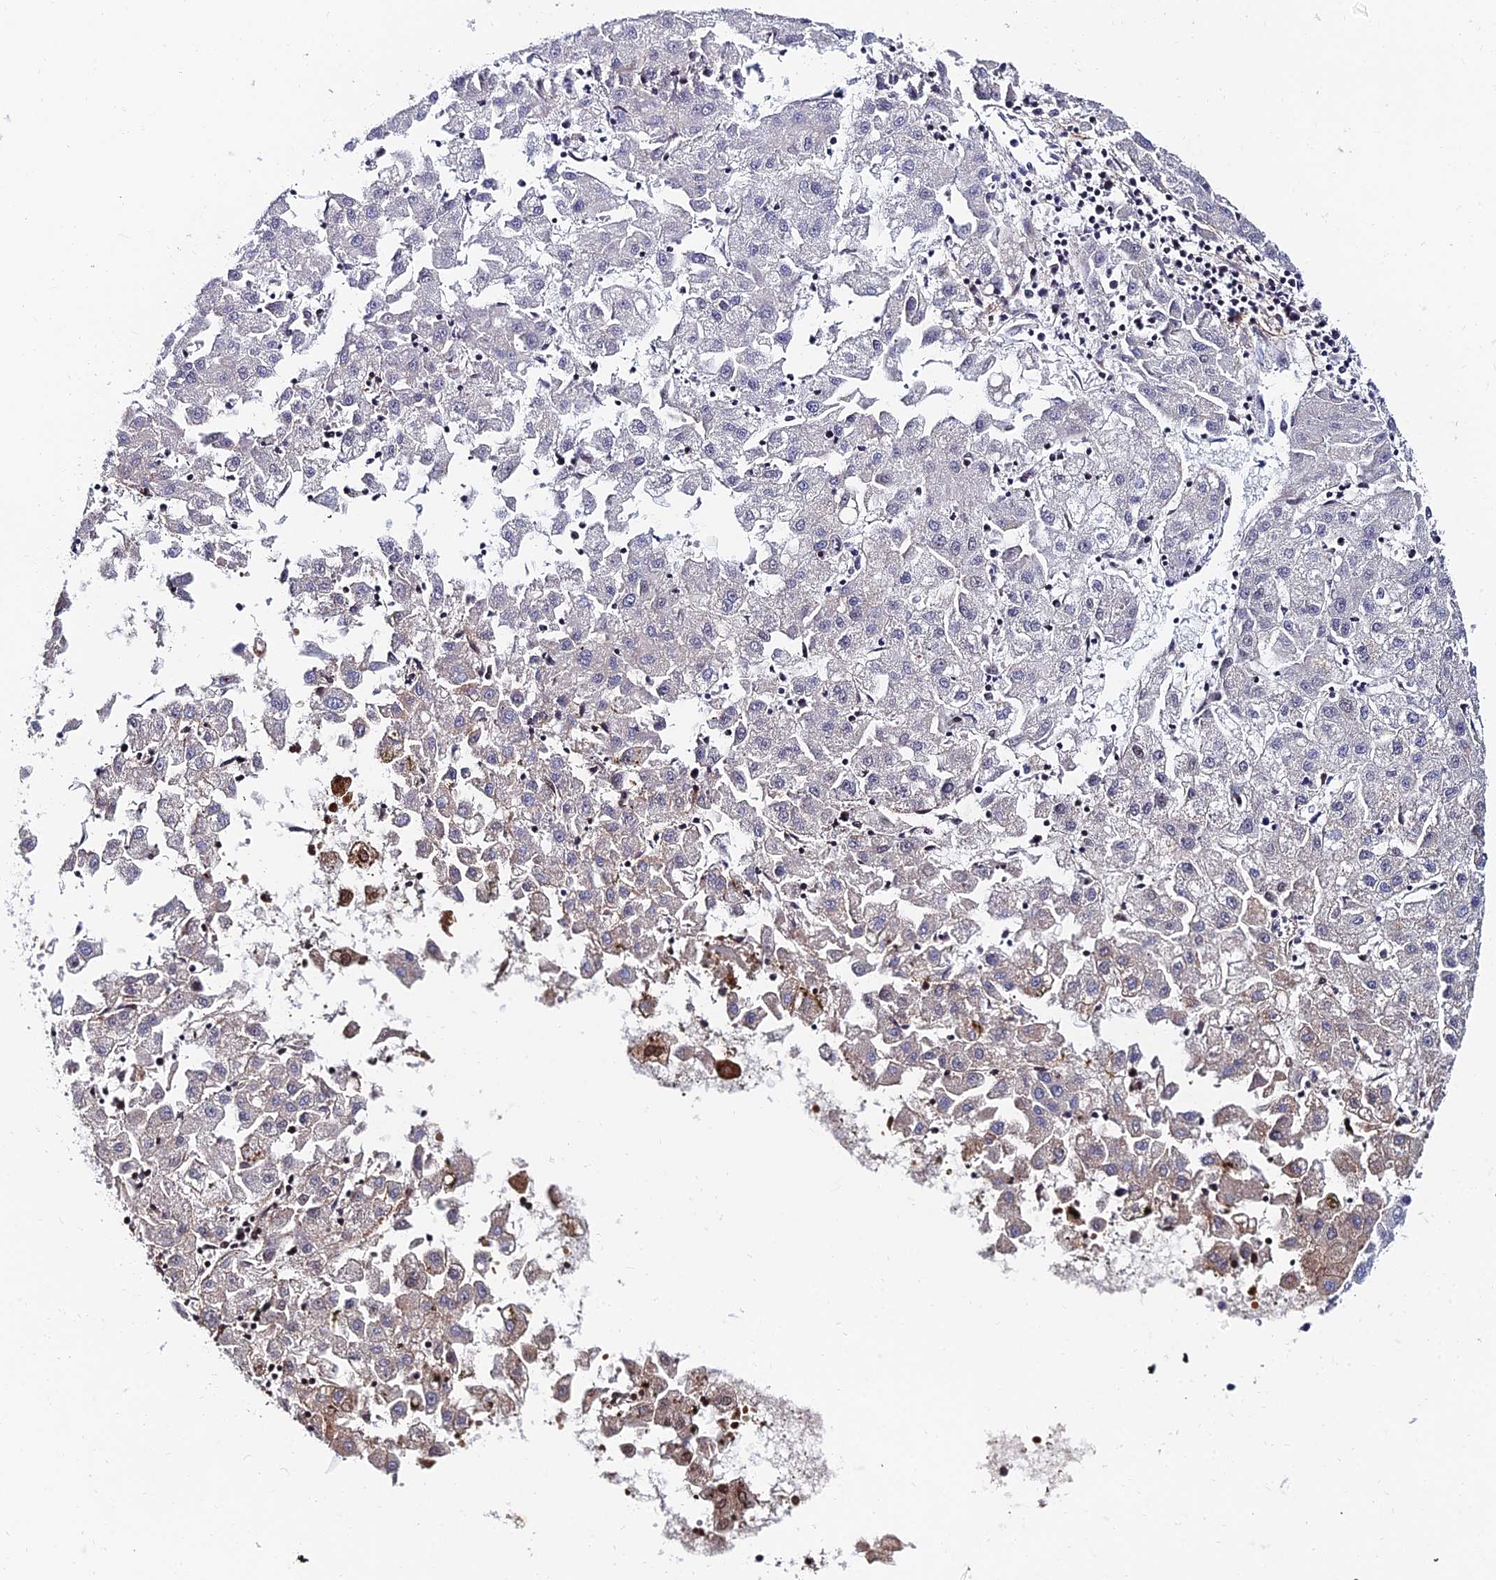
{"staining": {"intensity": "negative", "quantity": "none", "location": "none"}, "tissue": "liver cancer", "cell_type": "Tumor cells", "image_type": "cancer", "snomed": [{"axis": "morphology", "description": "Carcinoma, Hepatocellular, NOS"}, {"axis": "topography", "description": "Liver"}], "caption": "A high-resolution image shows immunohistochemistry staining of liver cancer, which reveals no significant staining in tumor cells. The staining was performed using DAB (3,3'-diaminobenzidine) to visualize the protein expression in brown, while the nuclei were stained in blue with hematoxylin (Magnification: 20x).", "gene": "ADGRF3", "patient": {"sex": "male", "age": 72}}